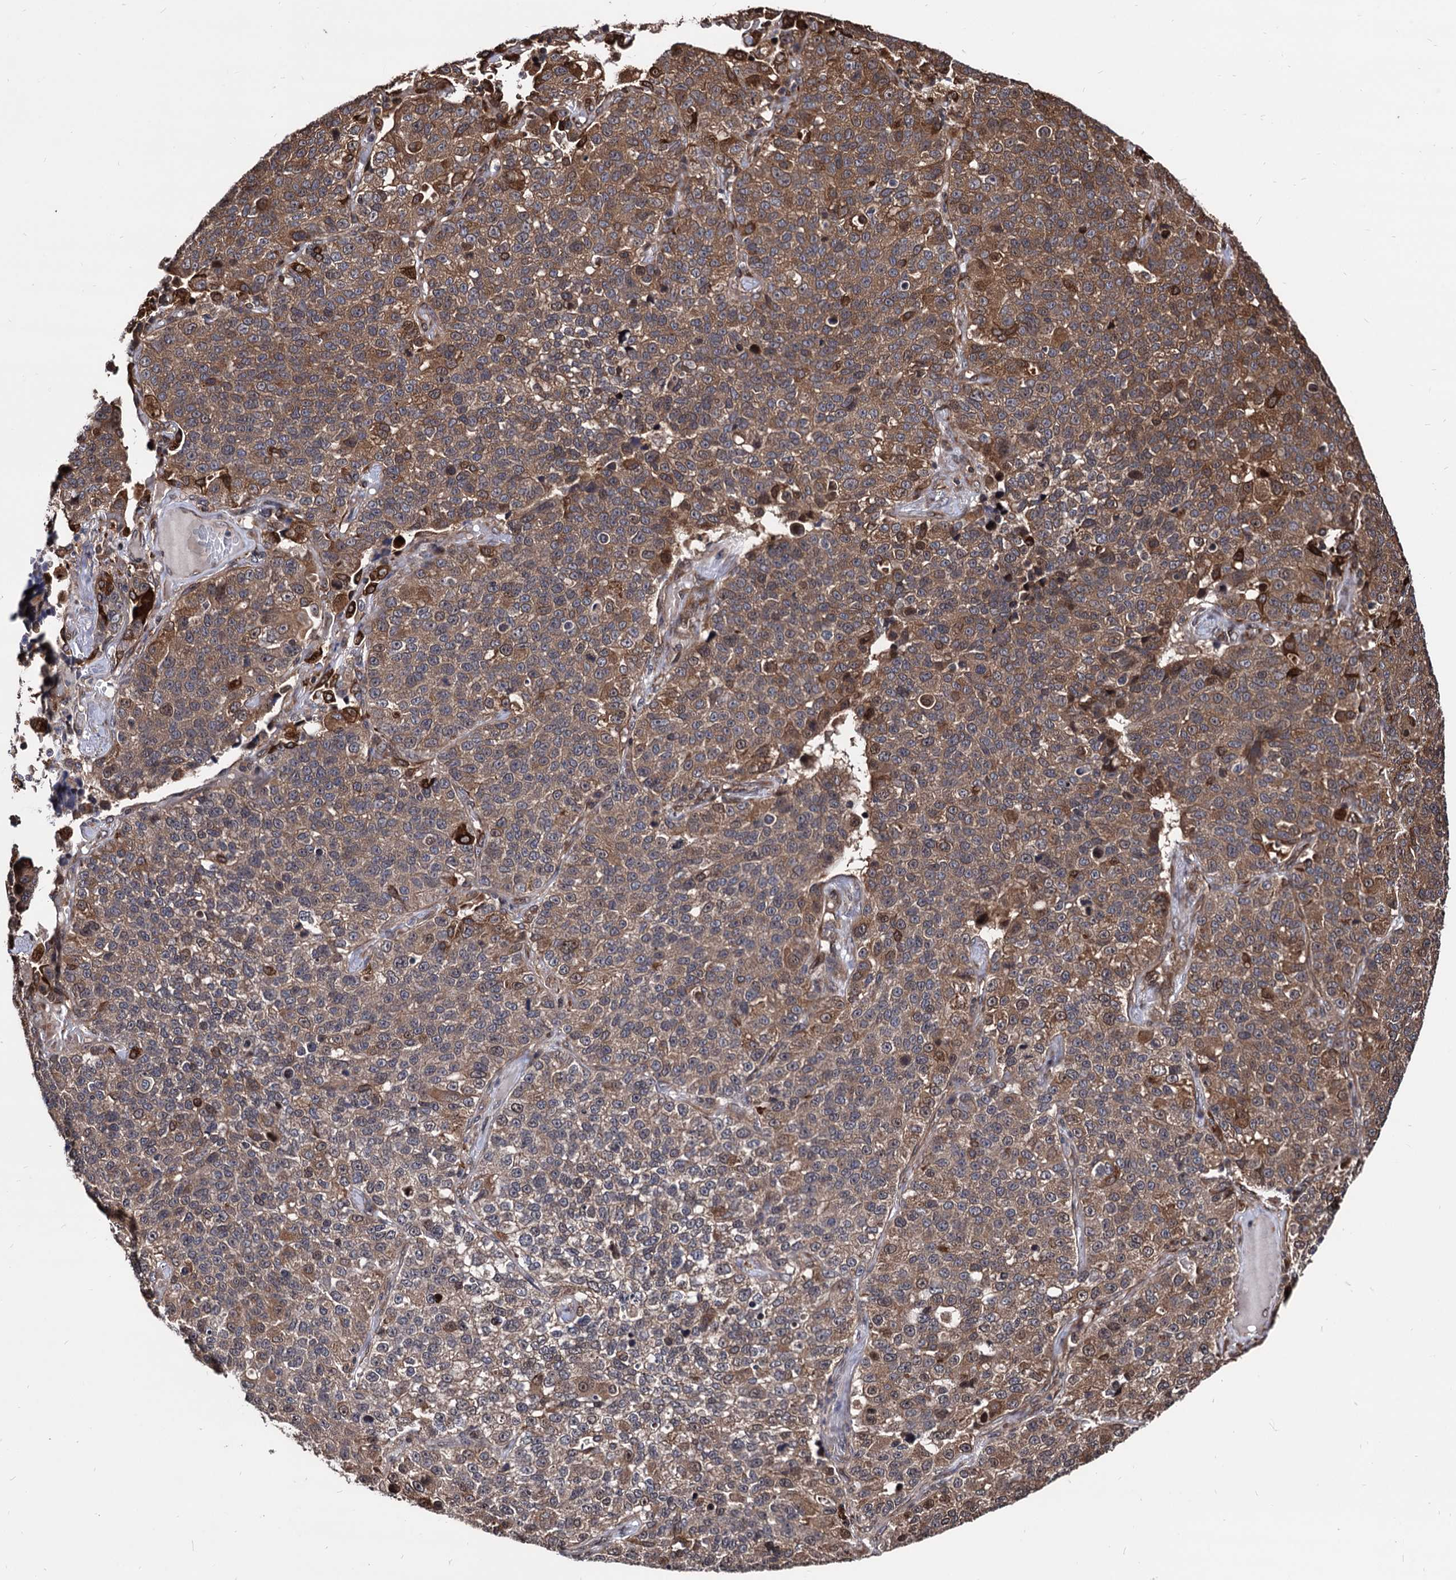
{"staining": {"intensity": "moderate", "quantity": ">75%", "location": "cytoplasmic/membranous"}, "tissue": "lung cancer", "cell_type": "Tumor cells", "image_type": "cancer", "snomed": [{"axis": "morphology", "description": "Adenocarcinoma, NOS"}, {"axis": "topography", "description": "Lung"}], "caption": "A medium amount of moderate cytoplasmic/membranous staining is identified in approximately >75% of tumor cells in lung cancer tissue. Nuclei are stained in blue.", "gene": "ANKRD12", "patient": {"sex": "male", "age": 49}}